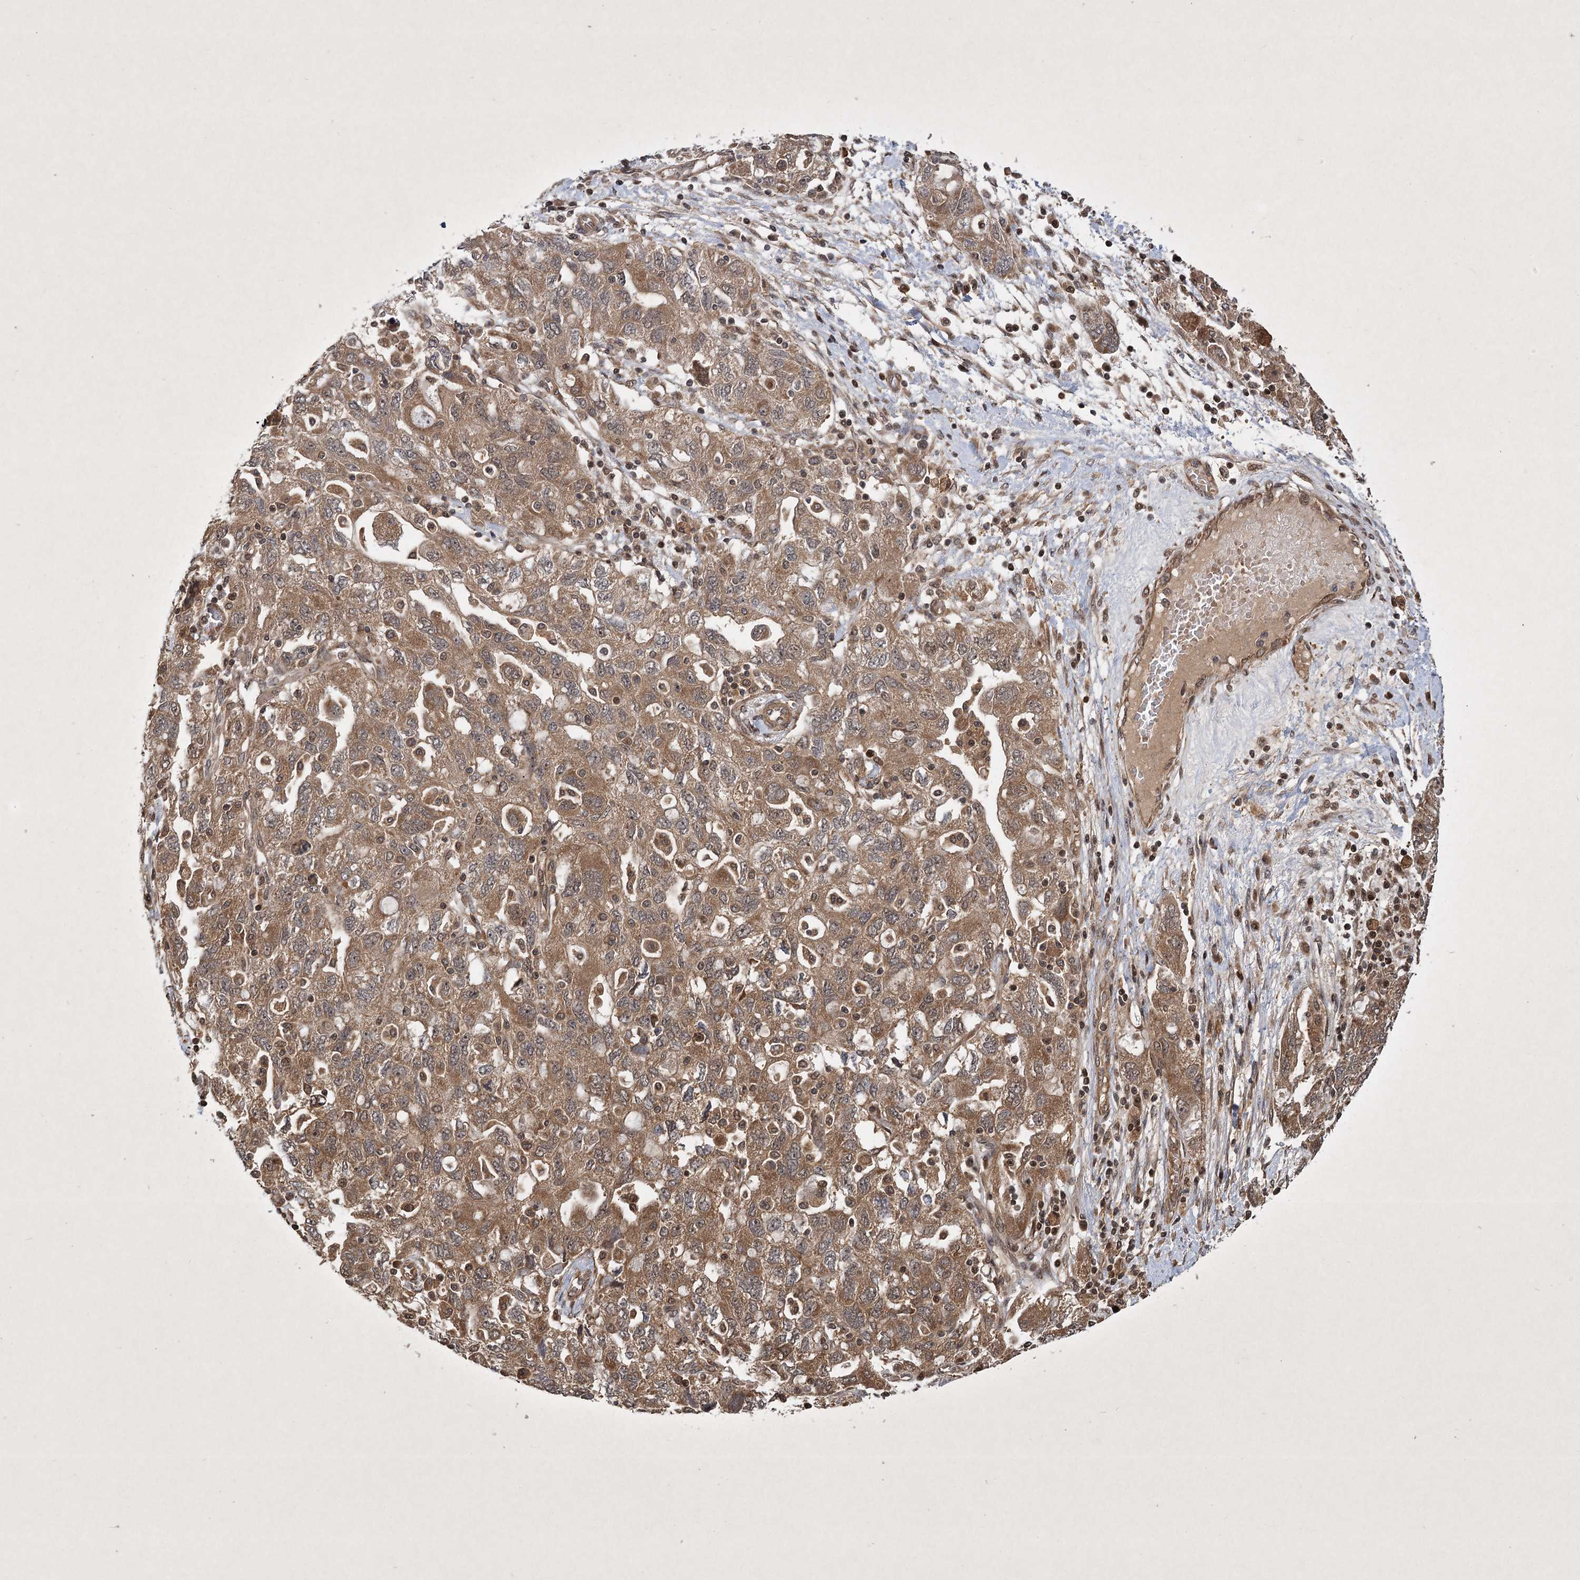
{"staining": {"intensity": "moderate", "quantity": ">75%", "location": "cytoplasmic/membranous"}, "tissue": "ovarian cancer", "cell_type": "Tumor cells", "image_type": "cancer", "snomed": [{"axis": "morphology", "description": "Carcinoma, NOS"}, {"axis": "morphology", "description": "Cystadenocarcinoma, serous, NOS"}, {"axis": "topography", "description": "Ovary"}], "caption": "A photomicrograph of human ovarian carcinoma stained for a protein displays moderate cytoplasmic/membranous brown staining in tumor cells.", "gene": "INSIG2", "patient": {"sex": "female", "age": 69}}